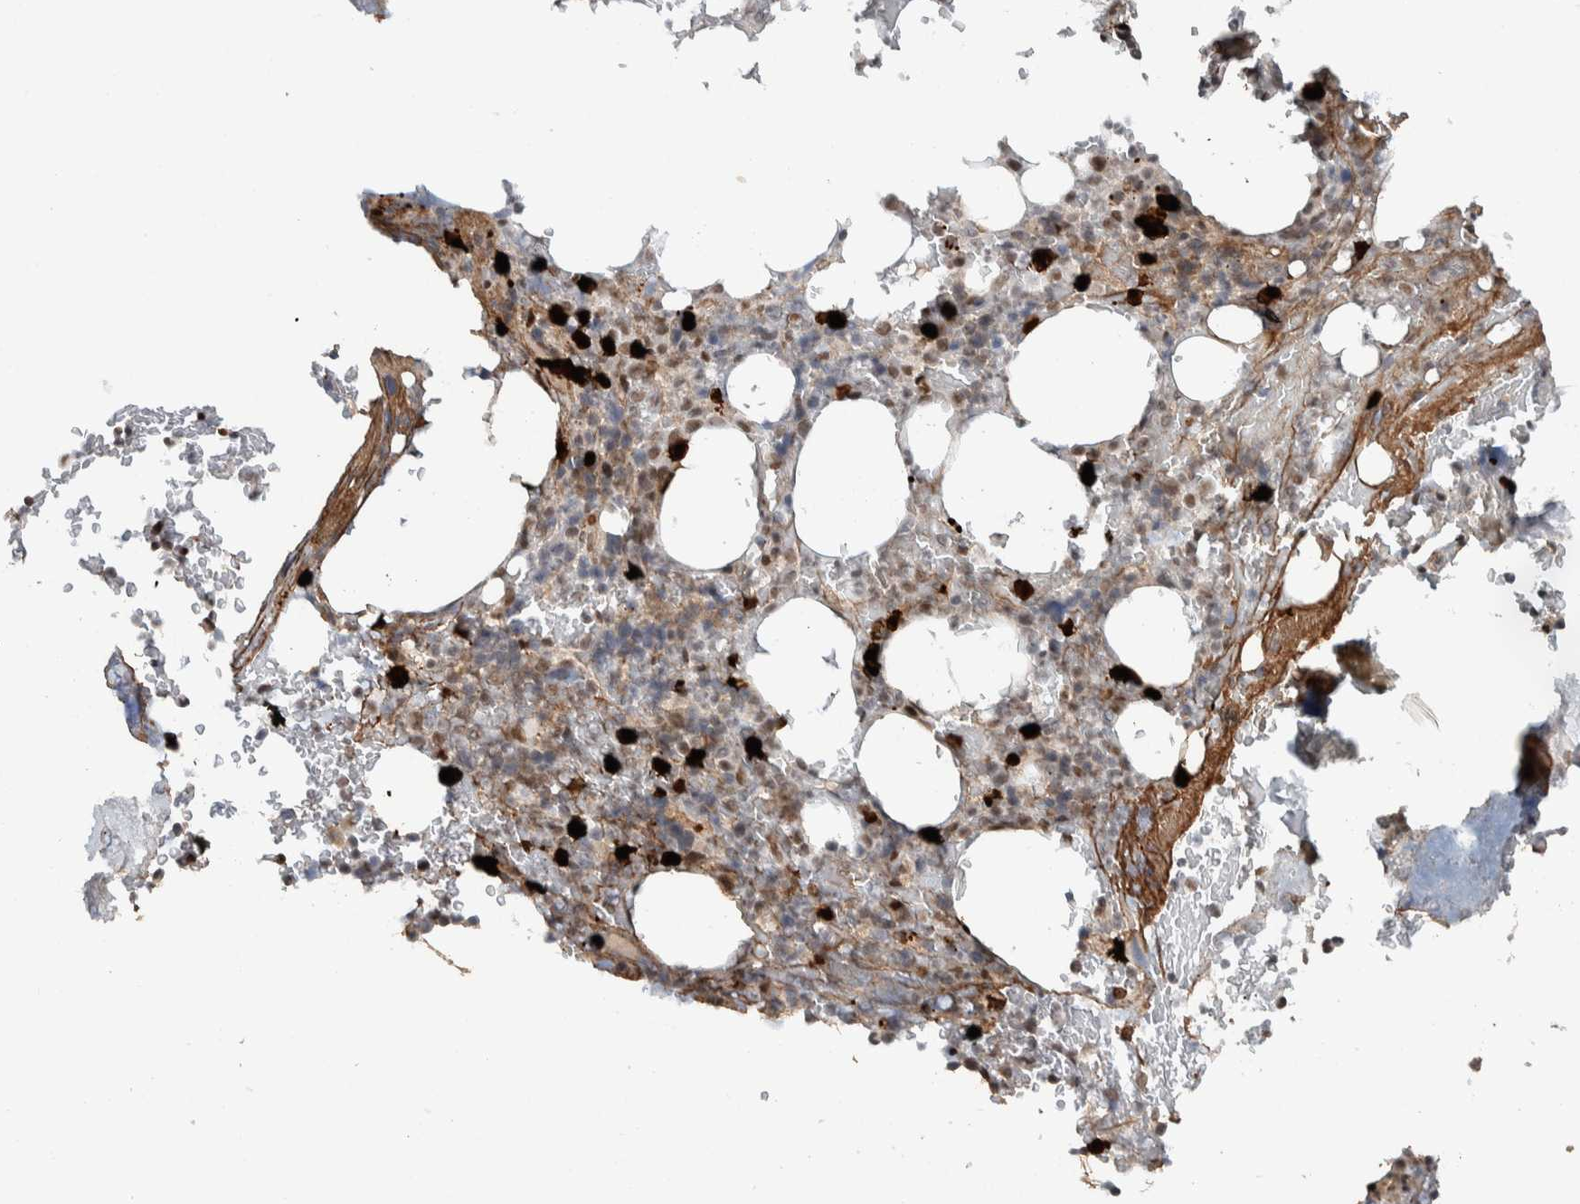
{"staining": {"intensity": "strong", "quantity": "<25%", "location": "cytoplasmic/membranous"}, "tissue": "bone marrow", "cell_type": "Hematopoietic cells", "image_type": "normal", "snomed": [{"axis": "morphology", "description": "Normal tissue, NOS"}, {"axis": "topography", "description": "Bone marrow"}], "caption": "Protein expression analysis of benign bone marrow demonstrates strong cytoplasmic/membranous positivity in approximately <25% of hematopoietic cells. (DAB = brown stain, brightfield microscopy at high magnification).", "gene": "ZFP91", "patient": {"sex": "female", "age": 66}}